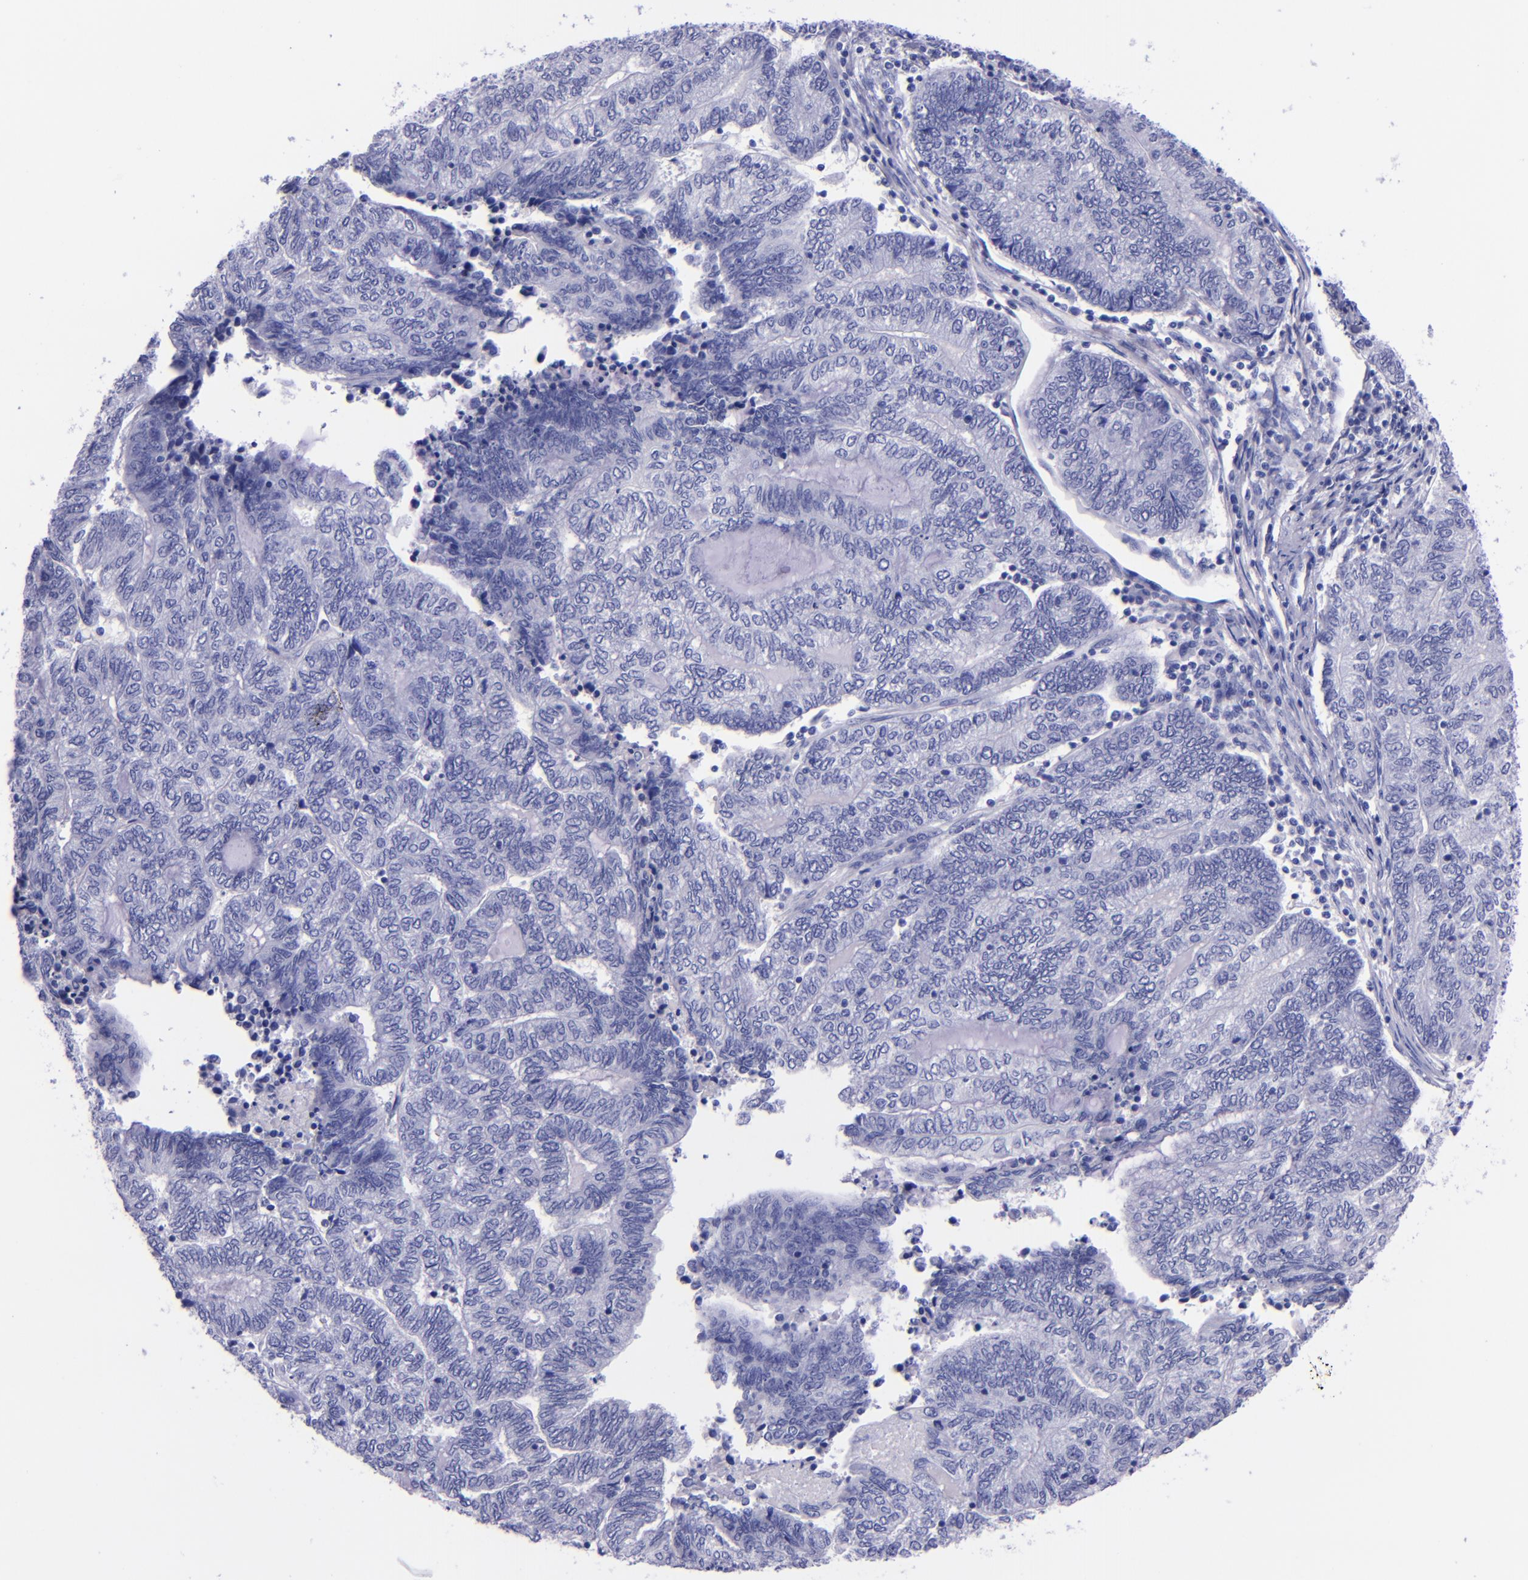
{"staining": {"intensity": "negative", "quantity": "none", "location": "none"}, "tissue": "endometrial cancer", "cell_type": "Tumor cells", "image_type": "cancer", "snomed": [{"axis": "morphology", "description": "Adenocarcinoma, NOS"}, {"axis": "topography", "description": "Uterus"}, {"axis": "topography", "description": "Endometrium"}], "caption": "Histopathology image shows no significant protein expression in tumor cells of endometrial cancer.", "gene": "MBP", "patient": {"sex": "female", "age": 70}}